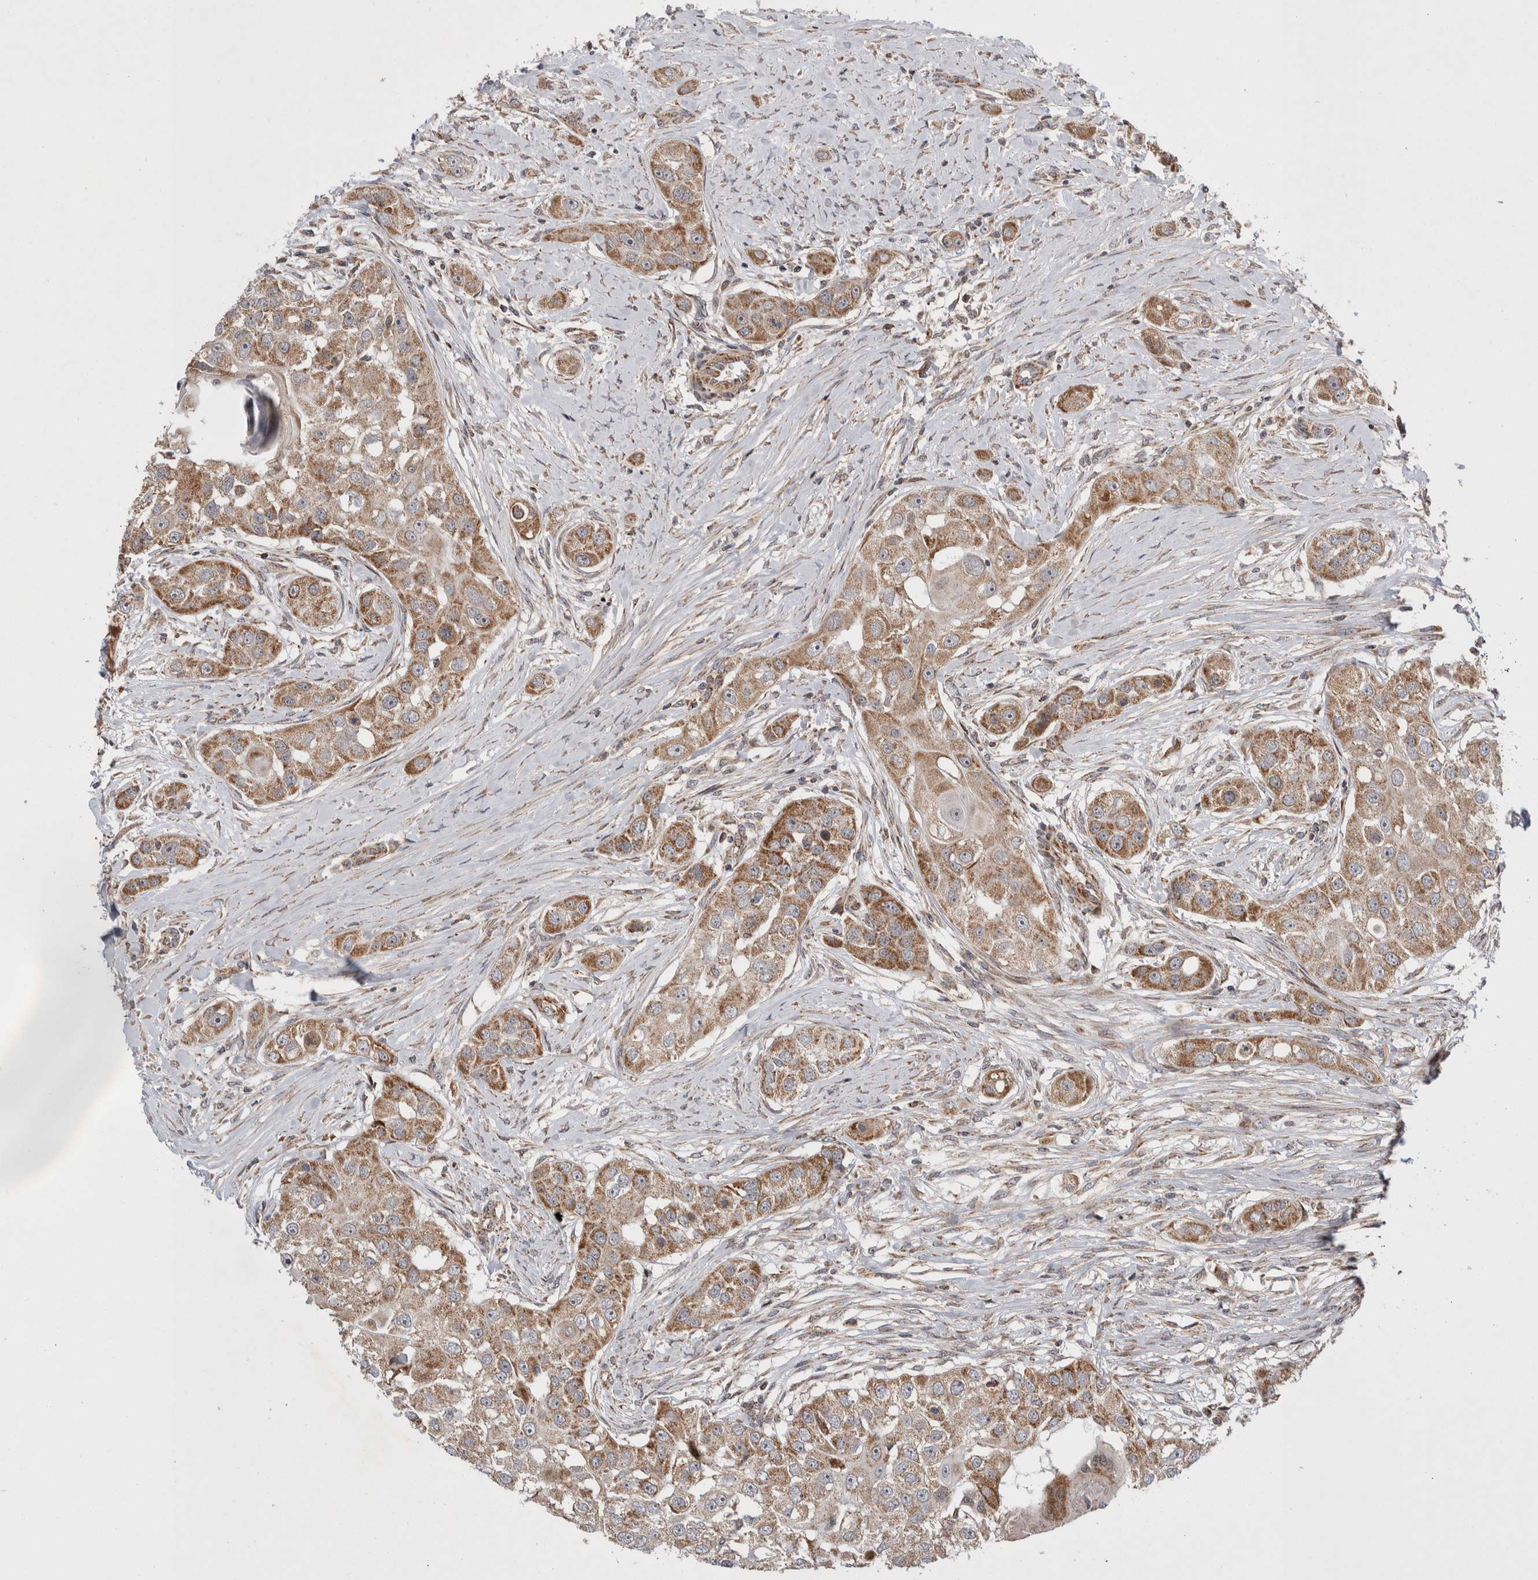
{"staining": {"intensity": "moderate", "quantity": ">75%", "location": "cytoplasmic/membranous"}, "tissue": "head and neck cancer", "cell_type": "Tumor cells", "image_type": "cancer", "snomed": [{"axis": "morphology", "description": "Normal tissue, NOS"}, {"axis": "morphology", "description": "Squamous cell carcinoma, NOS"}, {"axis": "topography", "description": "Skeletal muscle"}, {"axis": "topography", "description": "Head-Neck"}], "caption": "The image reveals immunohistochemical staining of head and neck squamous cell carcinoma. There is moderate cytoplasmic/membranous staining is appreciated in about >75% of tumor cells. (IHC, brightfield microscopy, high magnification).", "gene": "MRPL37", "patient": {"sex": "male", "age": 51}}